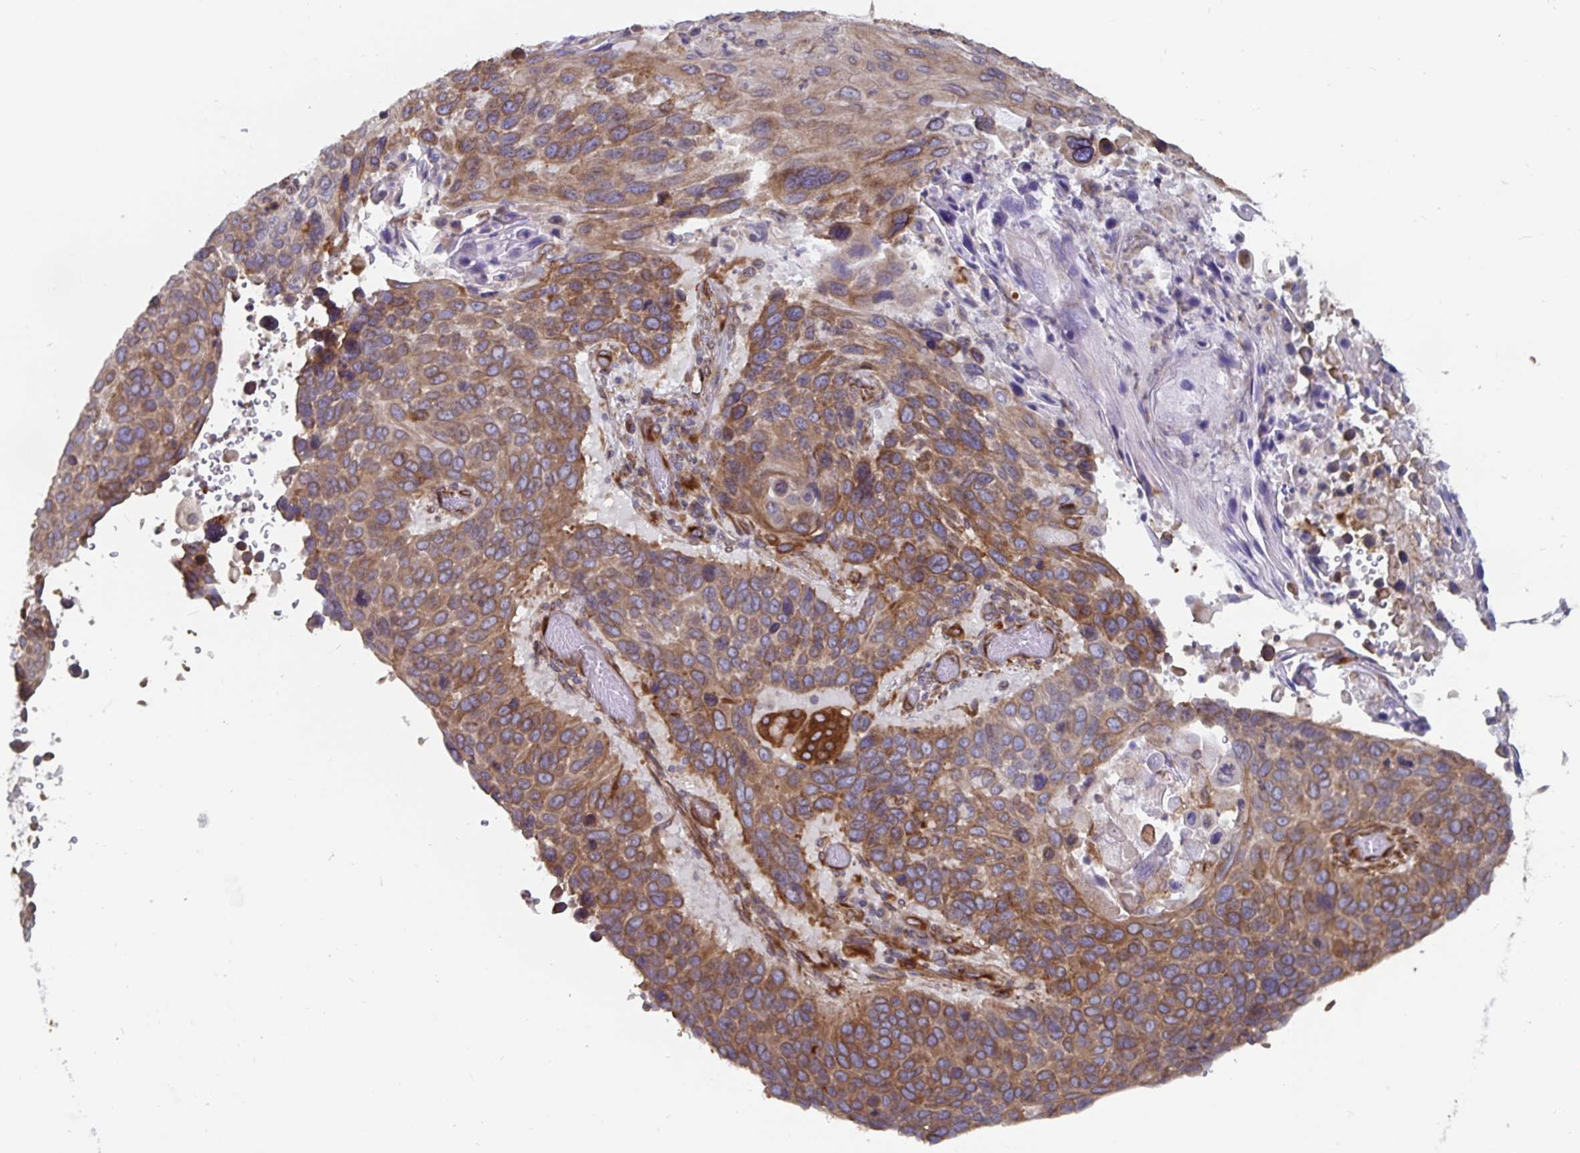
{"staining": {"intensity": "moderate", "quantity": ">75%", "location": "cytoplasmic/membranous"}, "tissue": "lung cancer", "cell_type": "Tumor cells", "image_type": "cancer", "snomed": [{"axis": "morphology", "description": "Squamous cell carcinoma, NOS"}, {"axis": "topography", "description": "Lung"}], "caption": "IHC image of neoplastic tissue: lung cancer stained using IHC exhibits medium levels of moderate protein expression localized specifically in the cytoplasmic/membranous of tumor cells, appearing as a cytoplasmic/membranous brown color.", "gene": "BCAP29", "patient": {"sex": "male", "age": 68}}